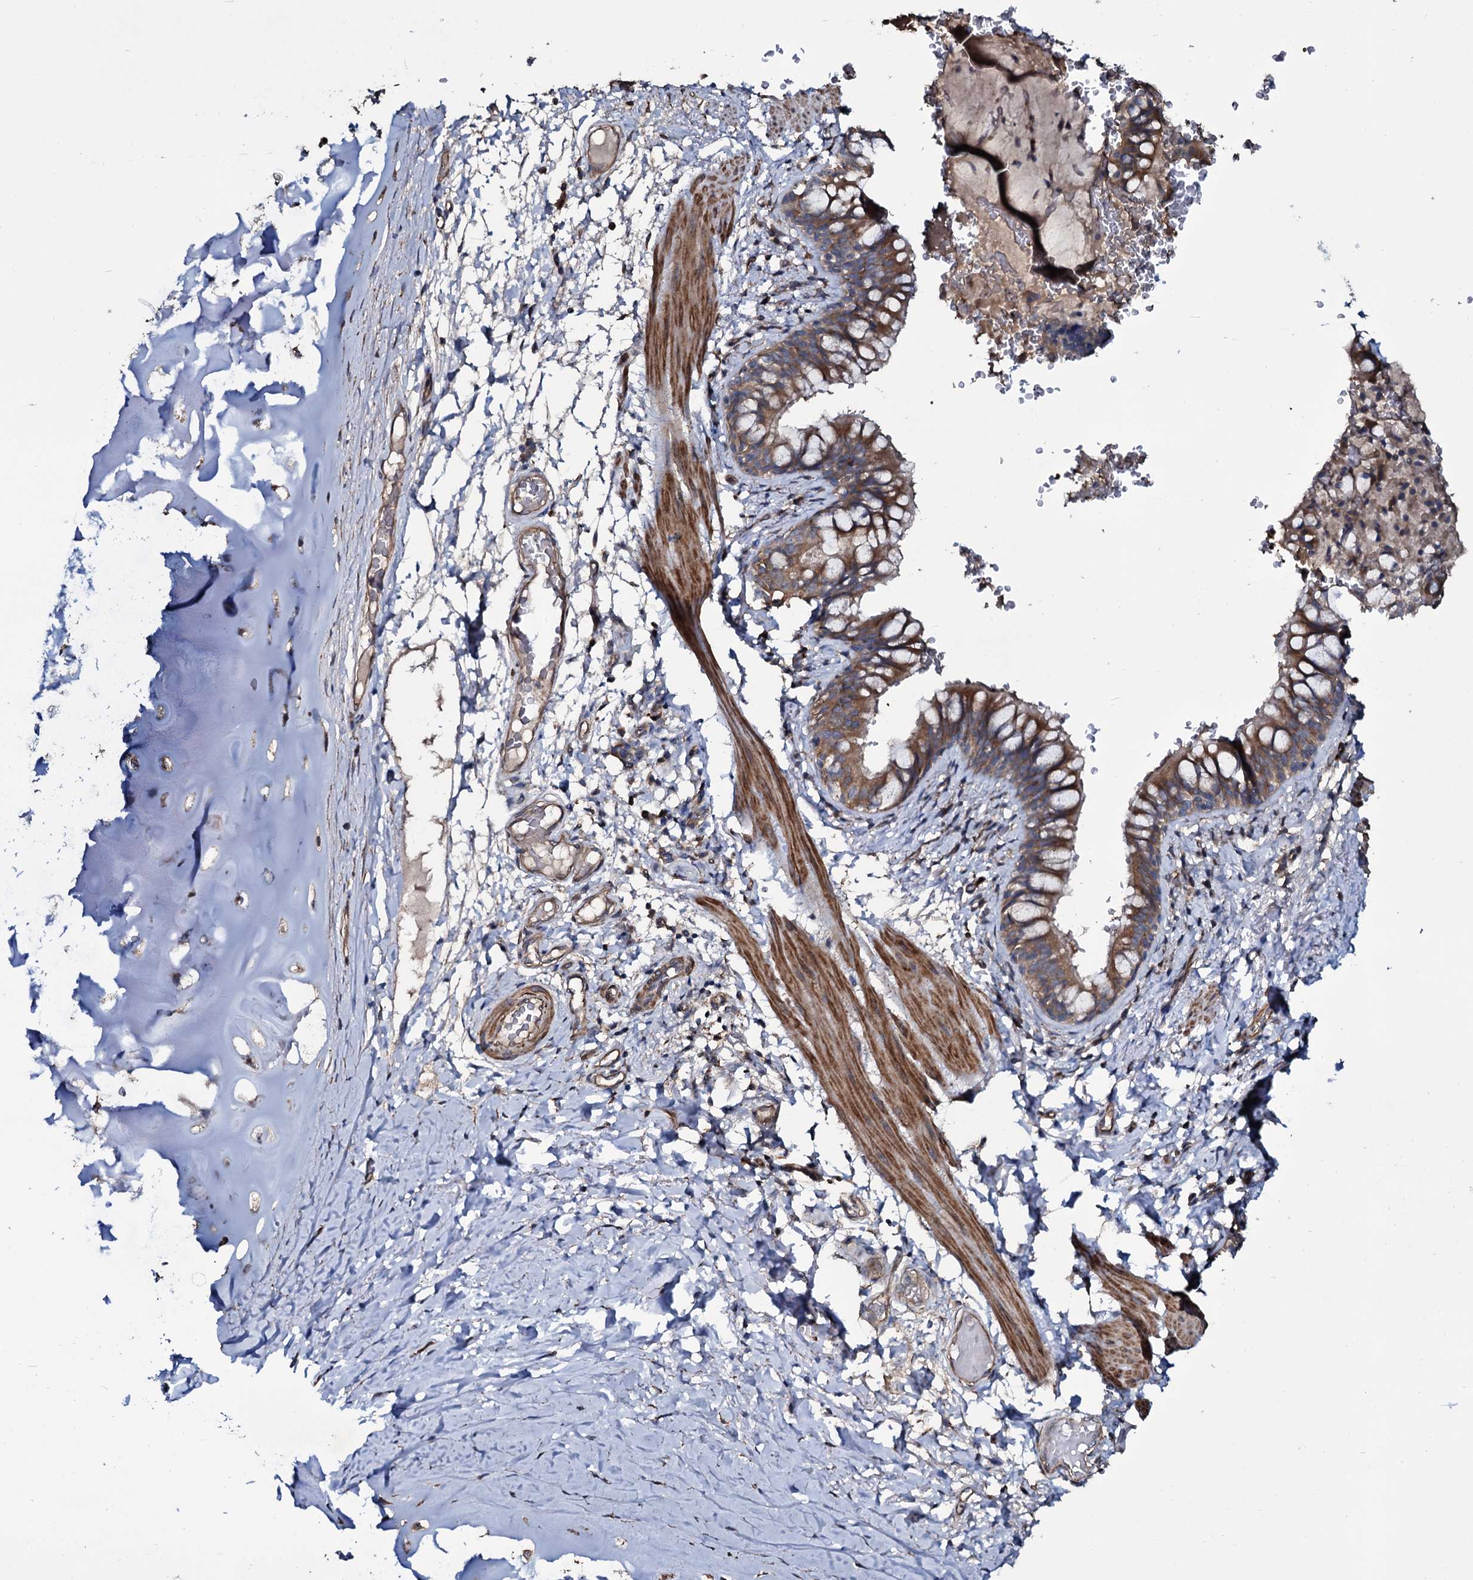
{"staining": {"intensity": "moderate", "quantity": ">75%", "location": "cytoplasmic/membranous"}, "tissue": "bronchus", "cell_type": "Respiratory epithelial cells", "image_type": "normal", "snomed": [{"axis": "morphology", "description": "Normal tissue, NOS"}, {"axis": "topography", "description": "Cartilage tissue"}, {"axis": "topography", "description": "Bronchus"}], "caption": "Human bronchus stained for a protein (brown) displays moderate cytoplasmic/membranous positive staining in about >75% of respiratory epithelial cells.", "gene": "WIPF3", "patient": {"sex": "female", "age": 36}}